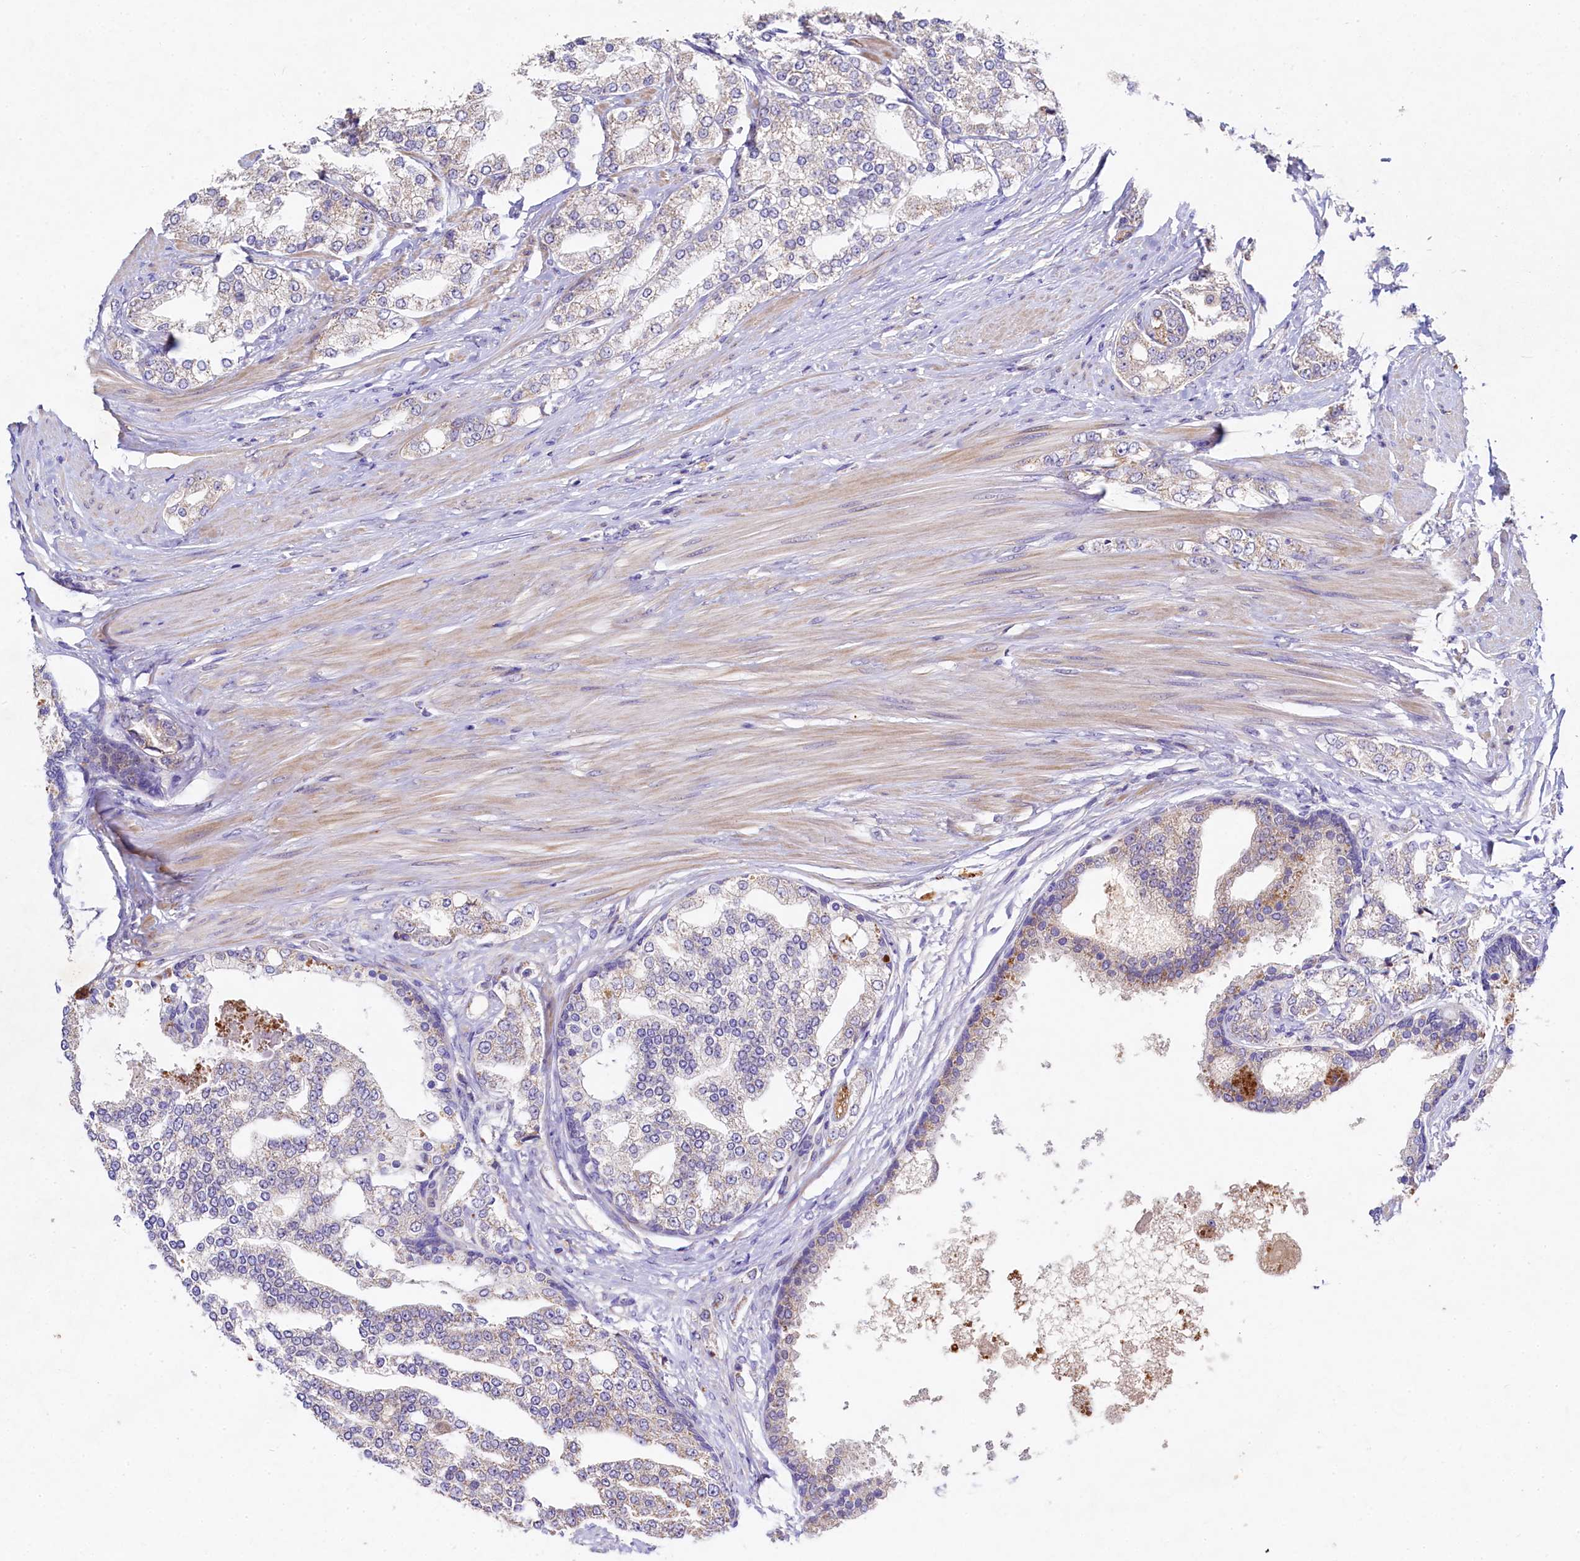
{"staining": {"intensity": "negative", "quantity": "none", "location": "none"}, "tissue": "prostate cancer", "cell_type": "Tumor cells", "image_type": "cancer", "snomed": [{"axis": "morphology", "description": "Adenocarcinoma, High grade"}, {"axis": "topography", "description": "Prostate"}], "caption": "An immunohistochemistry image of adenocarcinoma (high-grade) (prostate) is shown. There is no staining in tumor cells of adenocarcinoma (high-grade) (prostate). Nuclei are stained in blue.", "gene": "FXYD6", "patient": {"sex": "male", "age": 64}}